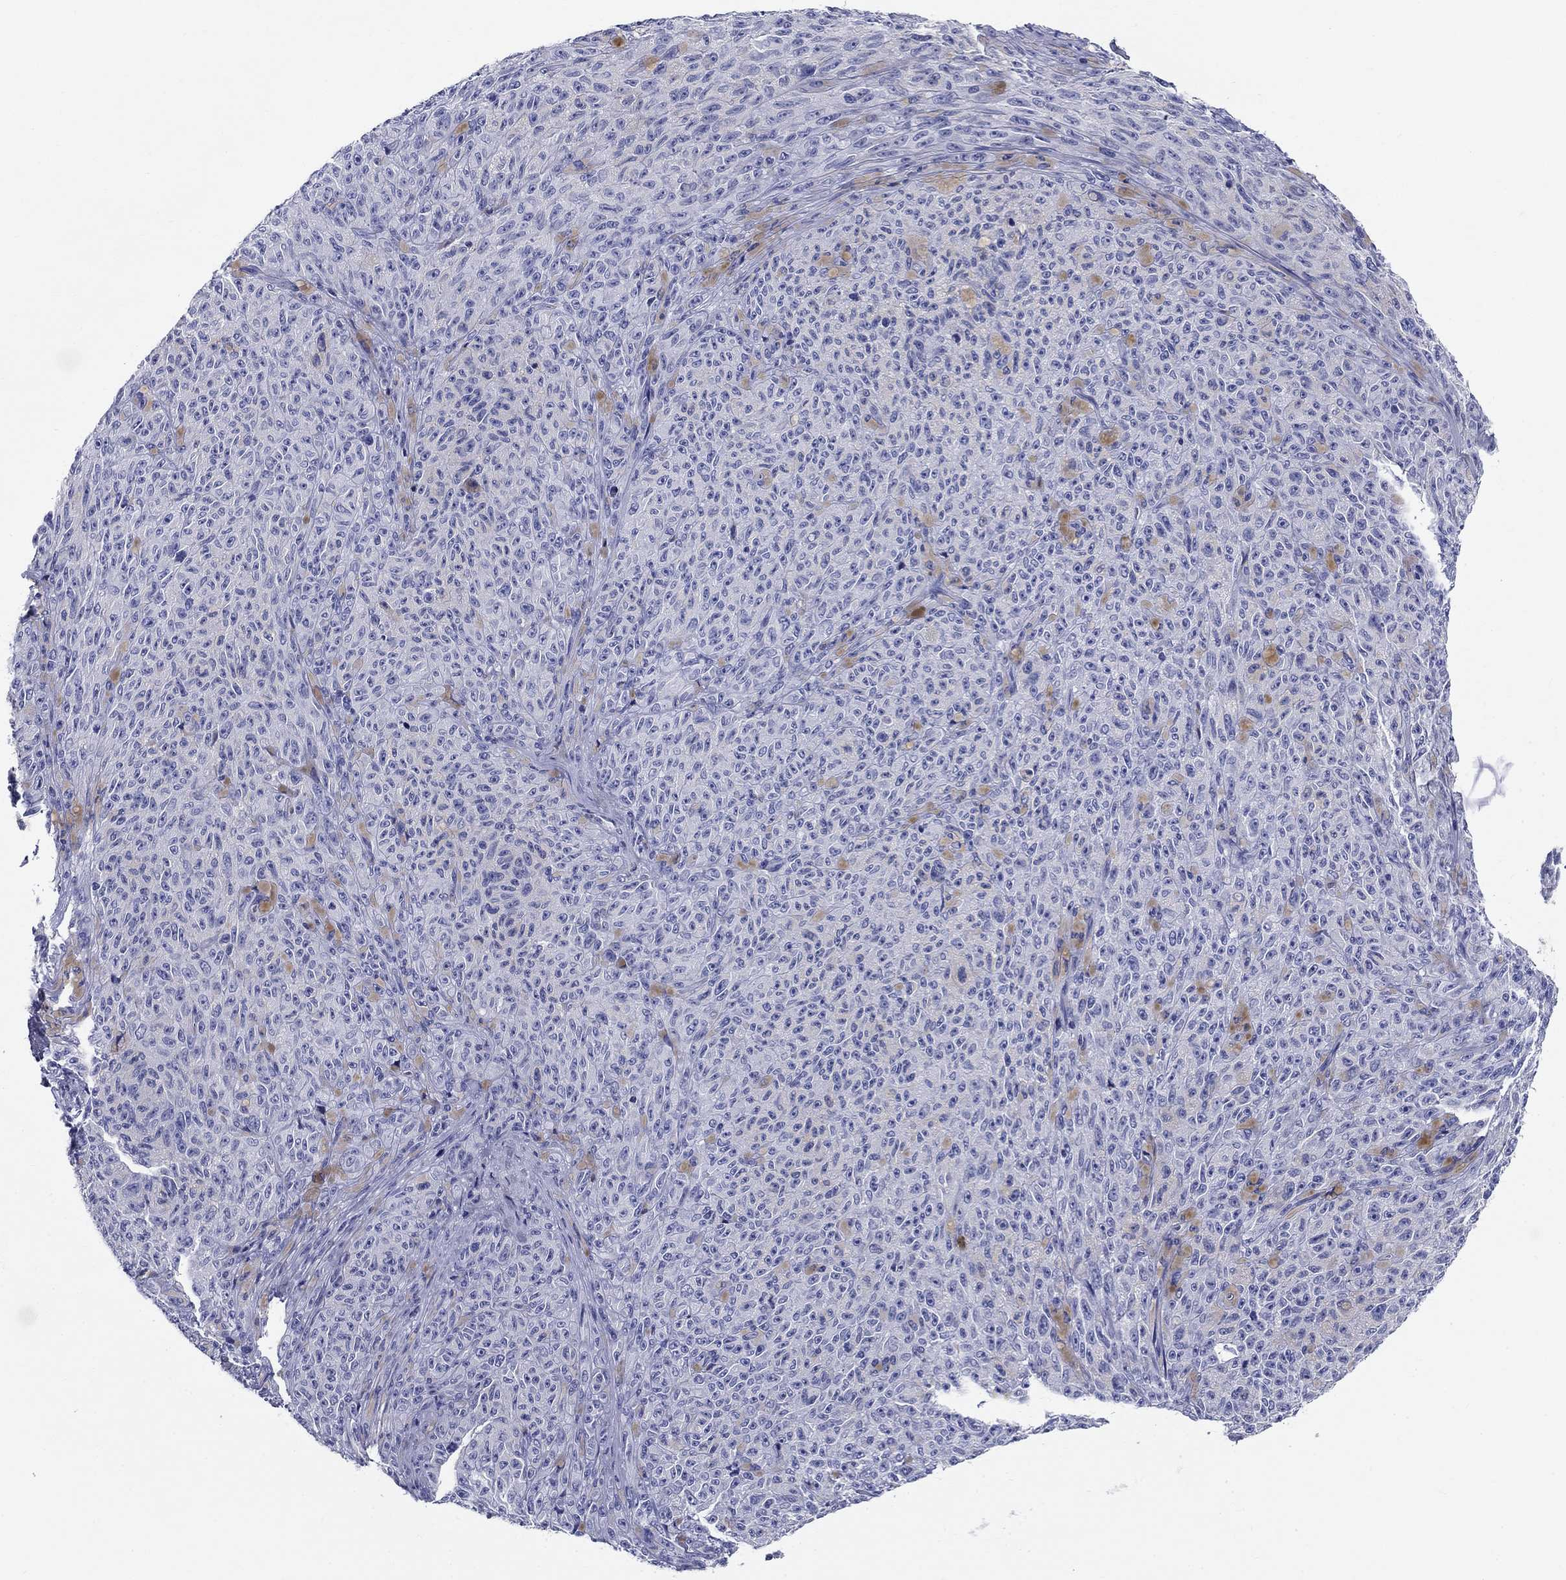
{"staining": {"intensity": "negative", "quantity": "none", "location": "none"}, "tissue": "melanoma", "cell_type": "Tumor cells", "image_type": "cancer", "snomed": [{"axis": "morphology", "description": "Malignant melanoma, NOS"}, {"axis": "topography", "description": "Skin"}], "caption": "The image exhibits no significant staining in tumor cells of malignant melanoma. The staining was performed using DAB to visualize the protein expression in brown, while the nuclei were stained in blue with hematoxylin (Magnification: 20x).", "gene": "UPB1", "patient": {"sex": "female", "age": 82}}